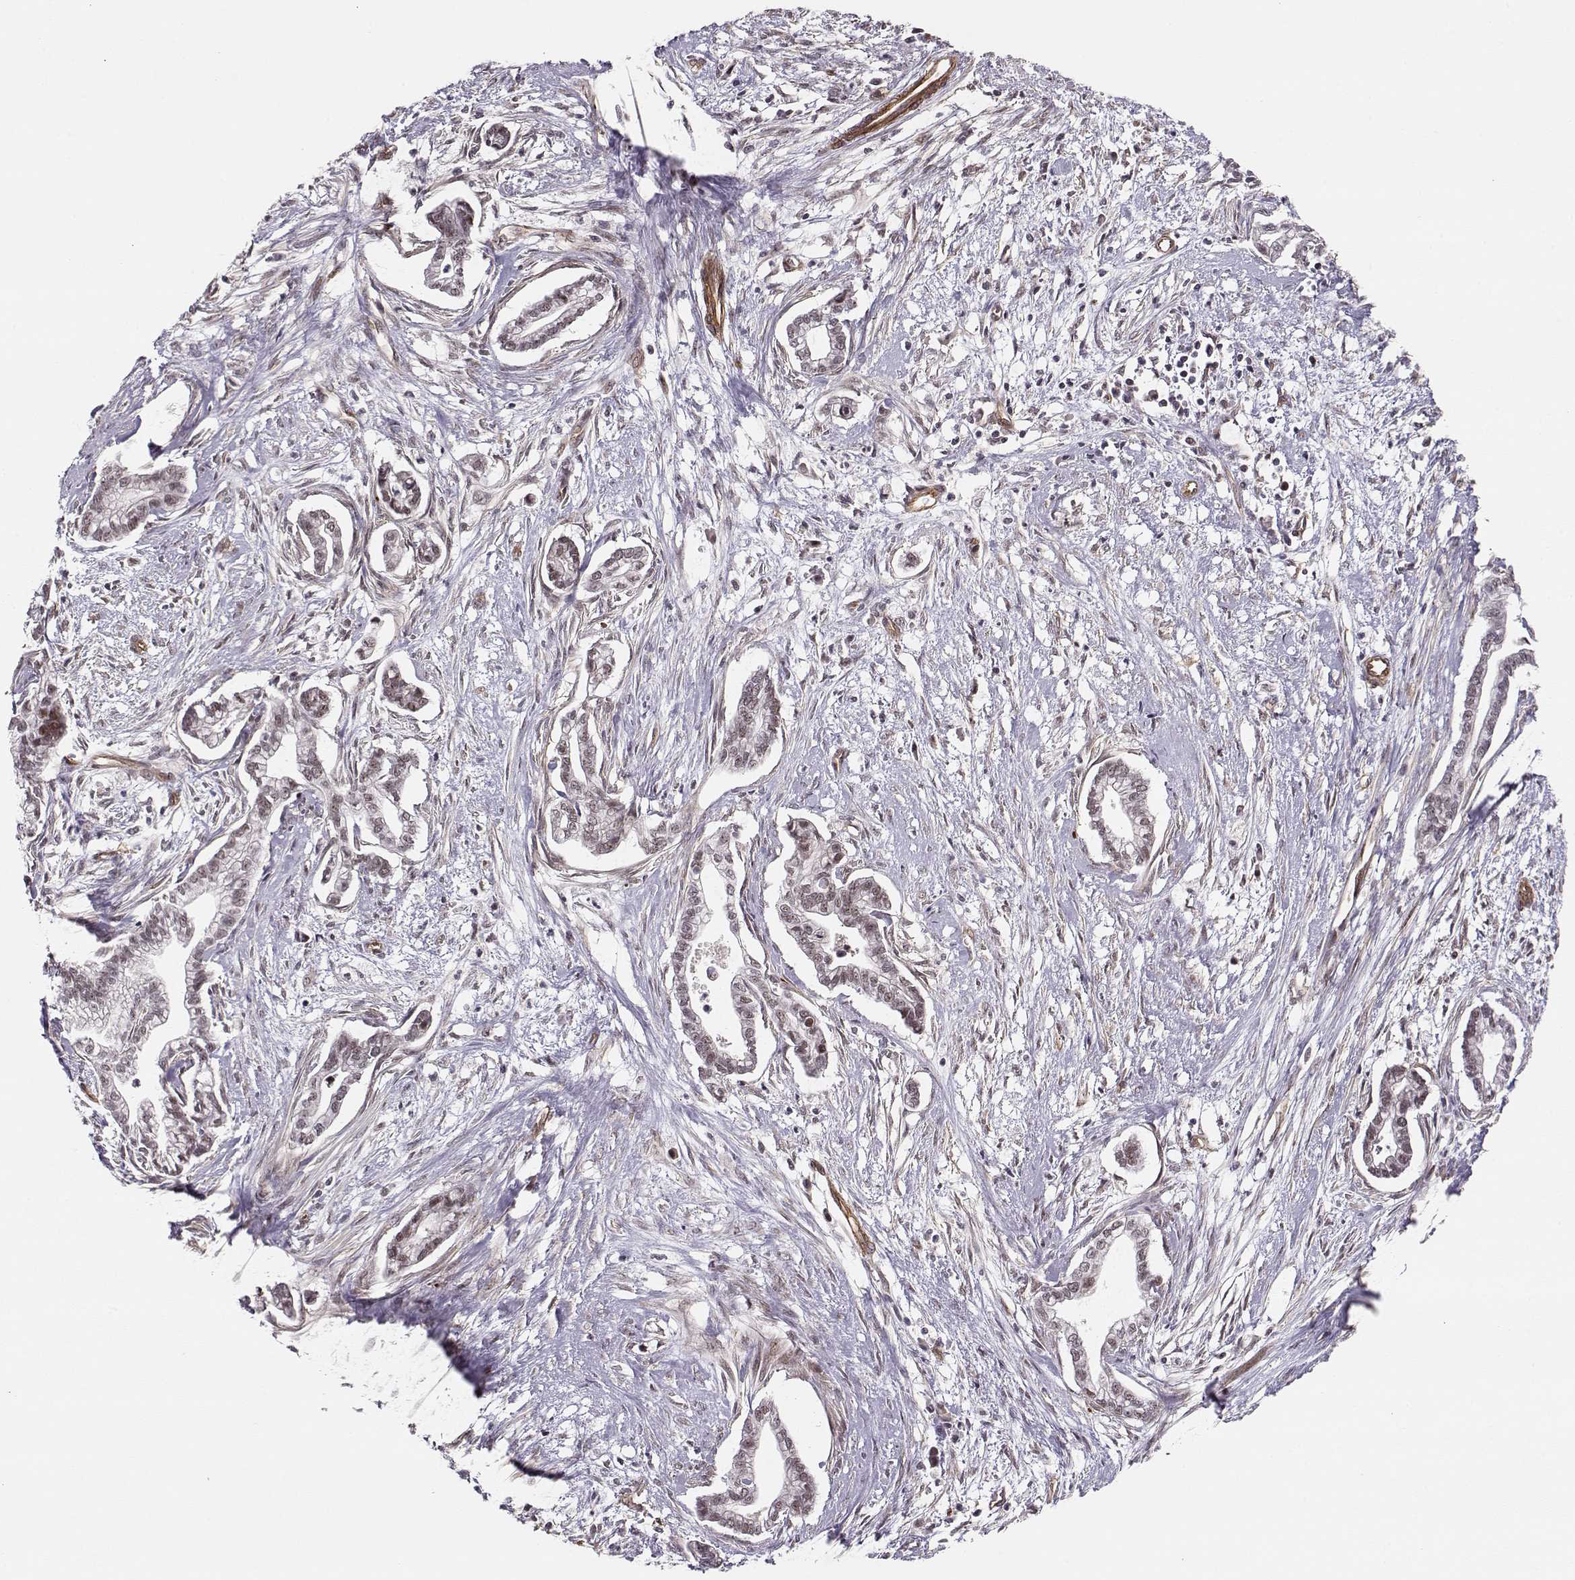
{"staining": {"intensity": "weak", "quantity": "25%-75%", "location": "nuclear"}, "tissue": "cervical cancer", "cell_type": "Tumor cells", "image_type": "cancer", "snomed": [{"axis": "morphology", "description": "Adenocarcinoma, NOS"}, {"axis": "topography", "description": "Cervix"}], "caption": "Immunohistochemical staining of cervical cancer demonstrates low levels of weak nuclear positivity in about 25%-75% of tumor cells. The staining is performed using DAB brown chromogen to label protein expression. The nuclei are counter-stained blue using hematoxylin.", "gene": "CIR1", "patient": {"sex": "female", "age": 62}}